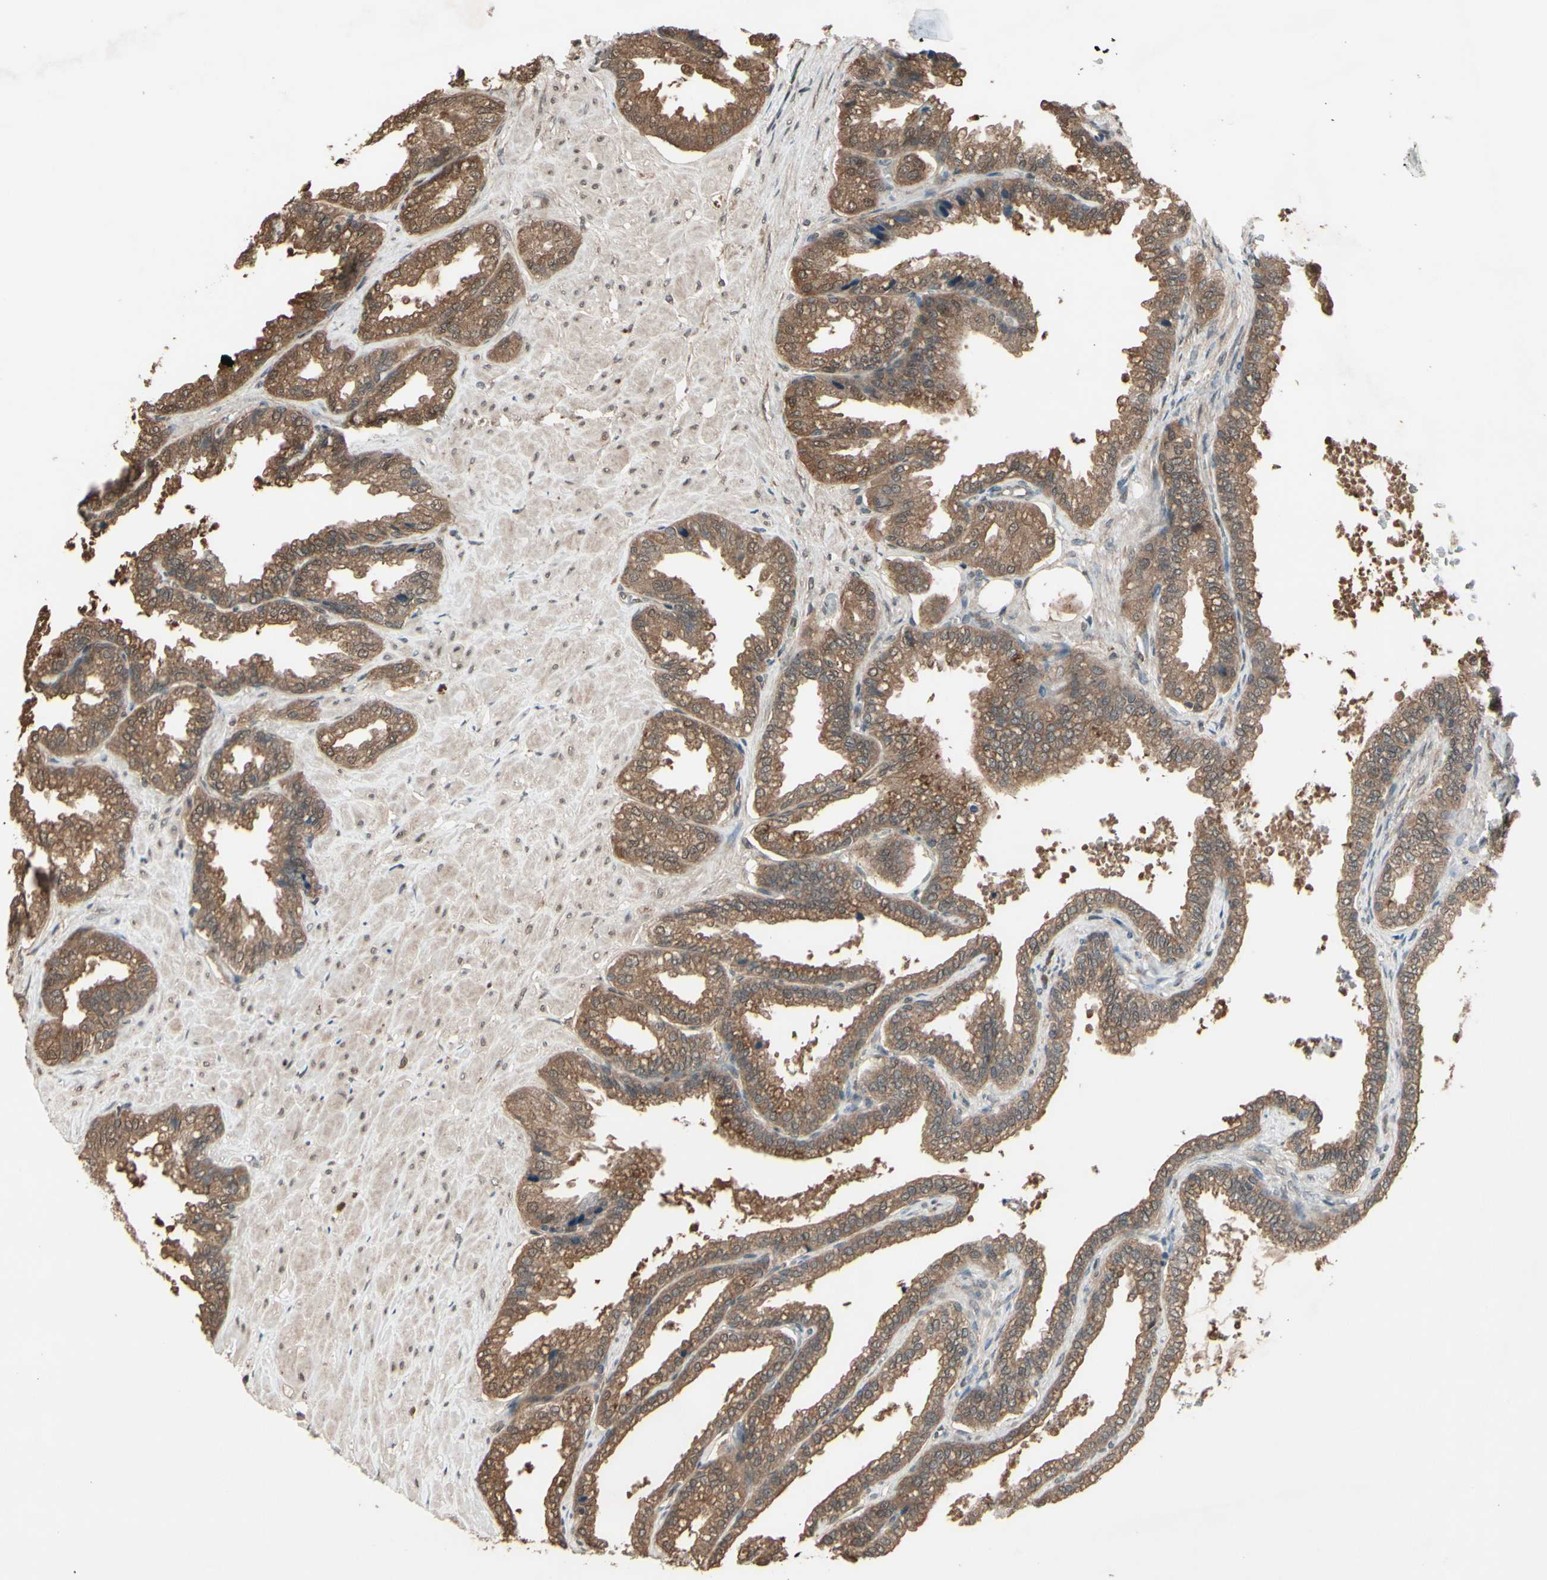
{"staining": {"intensity": "moderate", "quantity": ">75%", "location": "cytoplasmic/membranous"}, "tissue": "seminal vesicle", "cell_type": "Glandular cells", "image_type": "normal", "snomed": [{"axis": "morphology", "description": "Normal tissue, NOS"}, {"axis": "topography", "description": "Seminal veicle"}], "caption": "This is a micrograph of immunohistochemistry staining of unremarkable seminal vesicle, which shows moderate expression in the cytoplasmic/membranous of glandular cells.", "gene": "PNPLA7", "patient": {"sex": "male", "age": 46}}